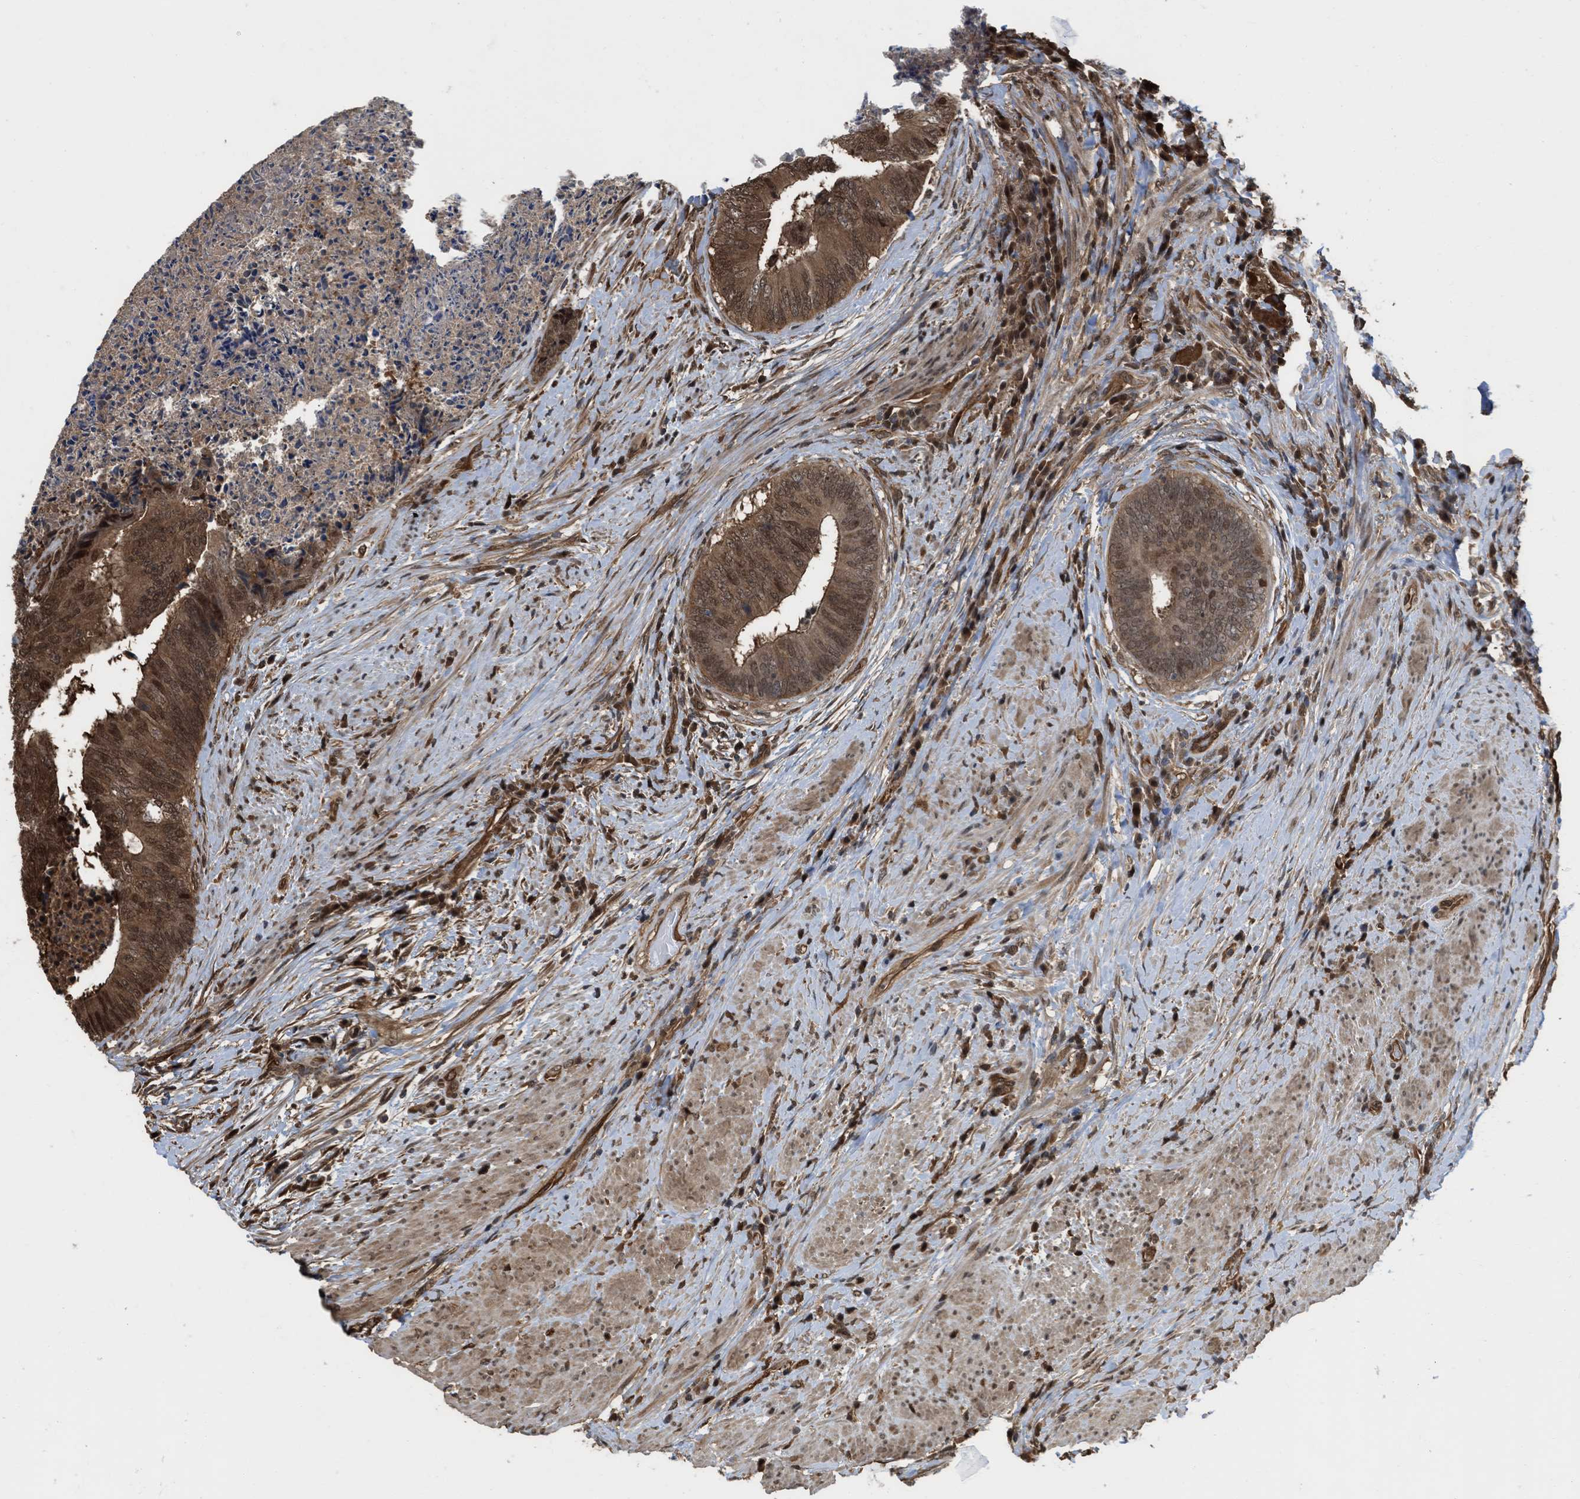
{"staining": {"intensity": "moderate", "quantity": ">75%", "location": "cytoplasmic/membranous,nuclear"}, "tissue": "colorectal cancer", "cell_type": "Tumor cells", "image_type": "cancer", "snomed": [{"axis": "morphology", "description": "Adenocarcinoma, NOS"}, {"axis": "topography", "description": "Rectum"}], "caption": "Colorectal adenocarcinoma stained with immunohistochemistry shows moderate cytoplasmic/membranous and nuclear expression in about >75% of tumor cells.", "gene": "YWHAG", "patient": {"sex": "male", "age": 72}}